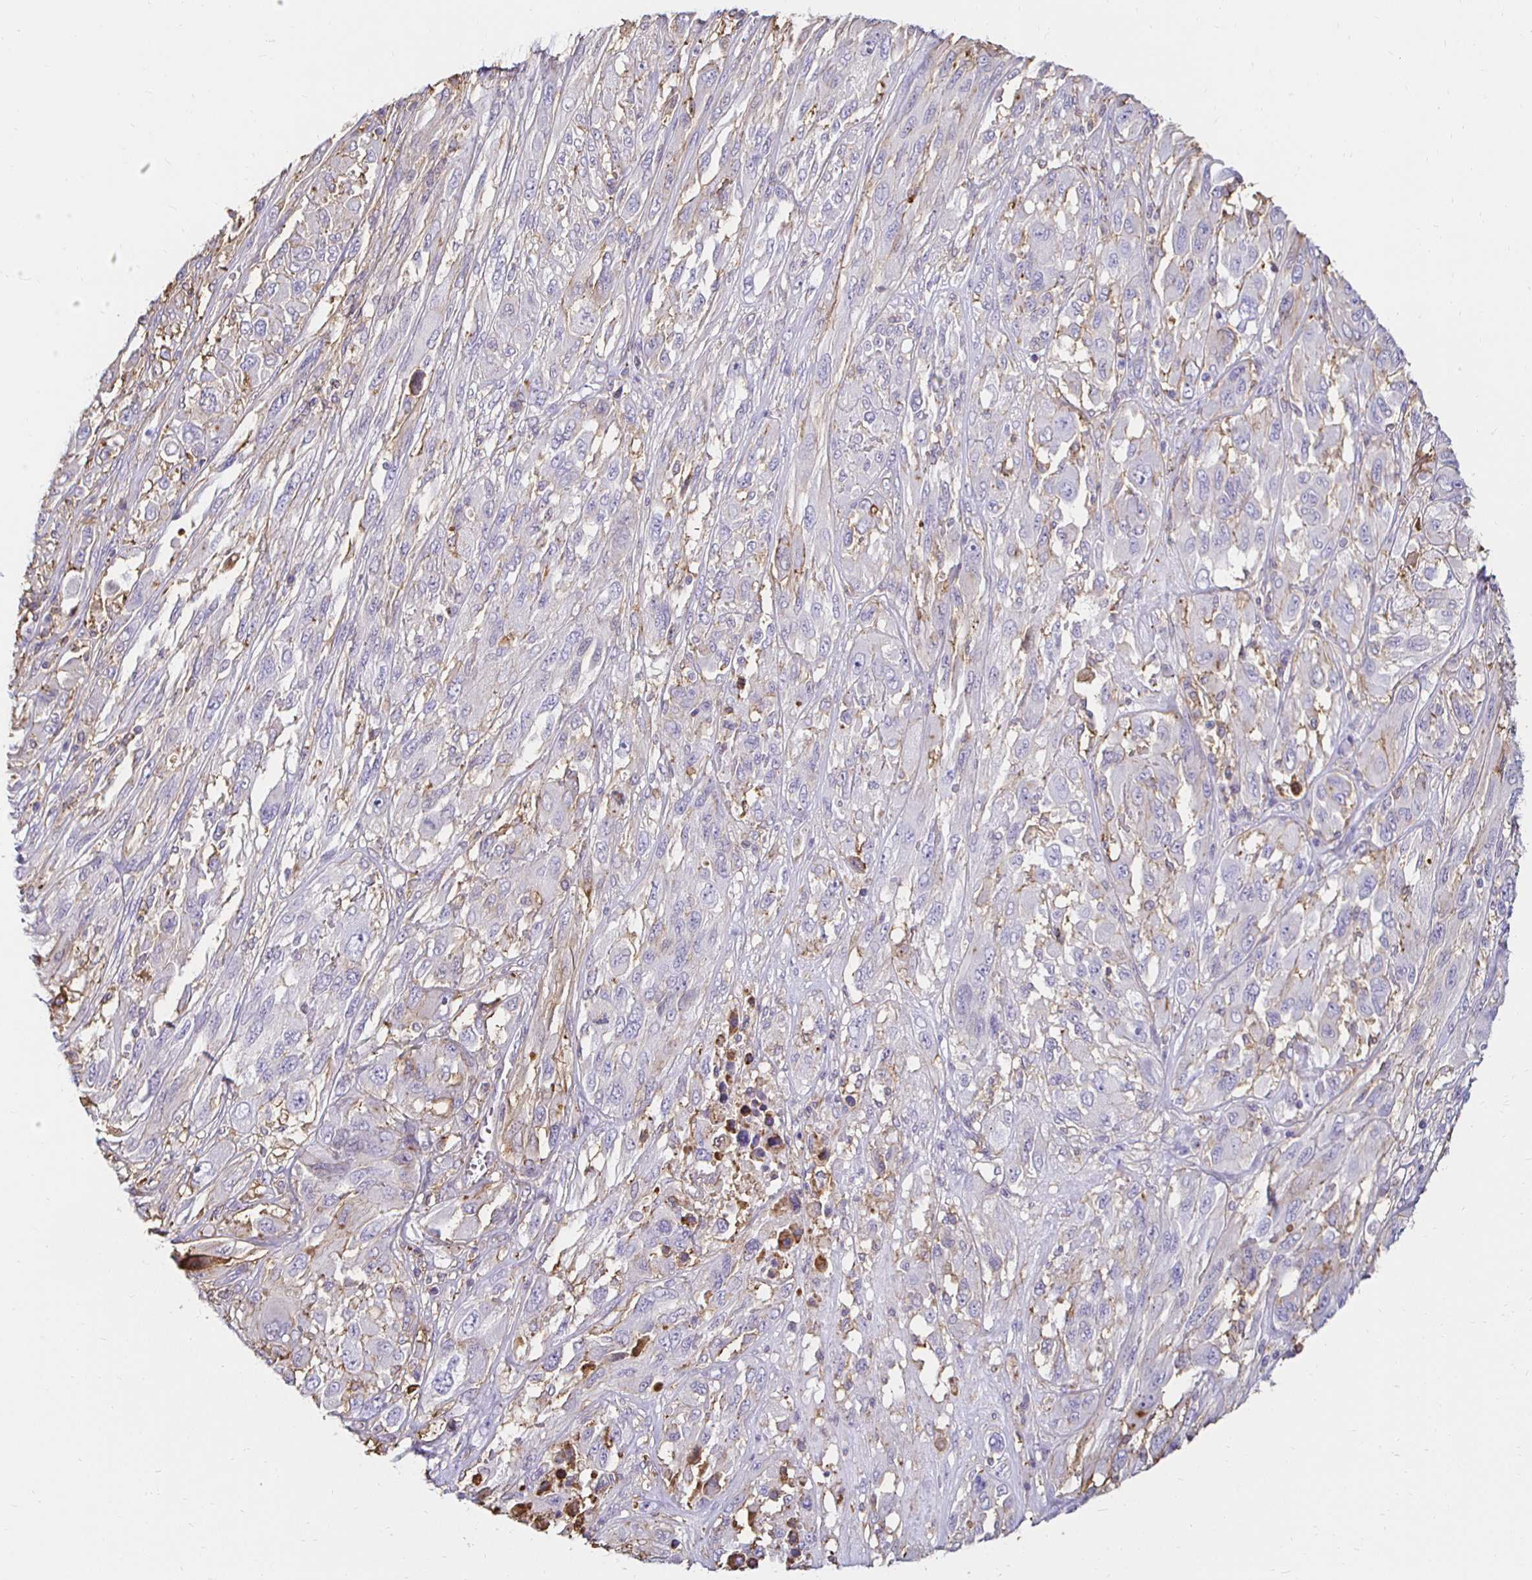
{"staining": {"intensity": "negative", "quantity": "none", "location": "none"}, "tissue": "melanoma", "cell_type": "Tumor cells", "image_type": "cancer", "snomed": [{"axis": "morphology", "description": "Malignant melanoma, NOS"}, {"axis": "topography", "description": "Skin"}], "caption": "Immunohistochemistry of human malignant melanoma shows no staining in tumor cells. The staining was performed using DAB (3,3'-diaminobenzidine) to visualize the protein expression in brown, while the nuclei were stained in blue with hematoxylin (Magnification: 20x).", "gene": "TAS1R3", "patient": {"sex": "female", "age": 91}}